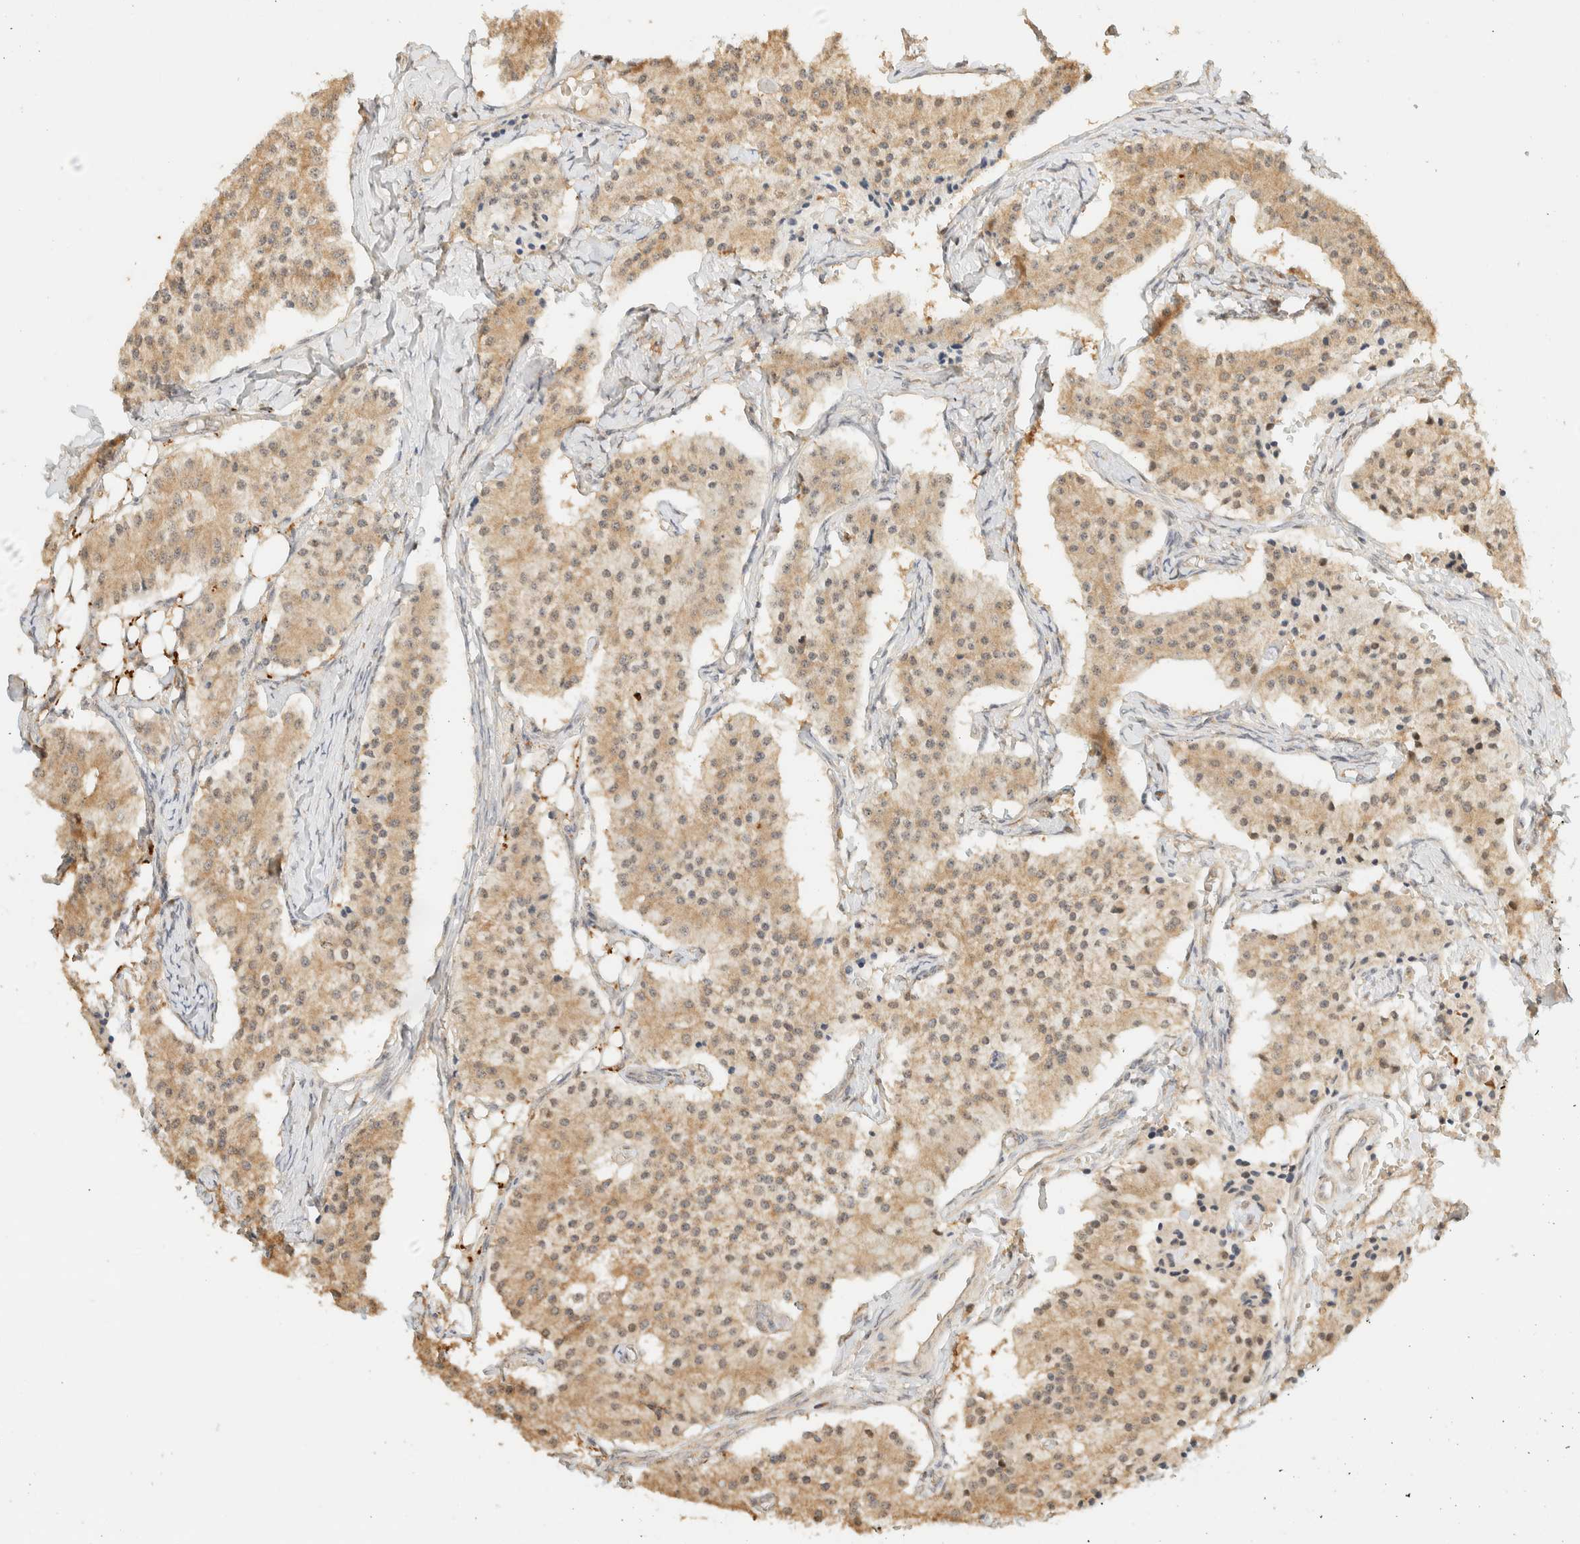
{"staining": {"intensity": "weak", "quantity": ">75%", "location": "cytoplasmic/membranous"}, "tissue": "carcinoid", "cell_type": "Tumor cells", "image_type": "cancer", "snomed": [{"axis": "morphology", "description": "Carcinoid, malignant, NOS"}, {"axis": "topography", "description": "Colon"}], "caption": "Immunohistochemistry micrograph of neoplastic tissue: malignant carcinoid stained using immunohistochemistry (IHC) displays low levels of weak protein expression localized specifically in the cytoplasmic/membranous of tumor cells, appearing as a cytoplasmic/membranous brown color.", "gene": "ZBTB34", "patient": {"sex": "female", "age": 52}}